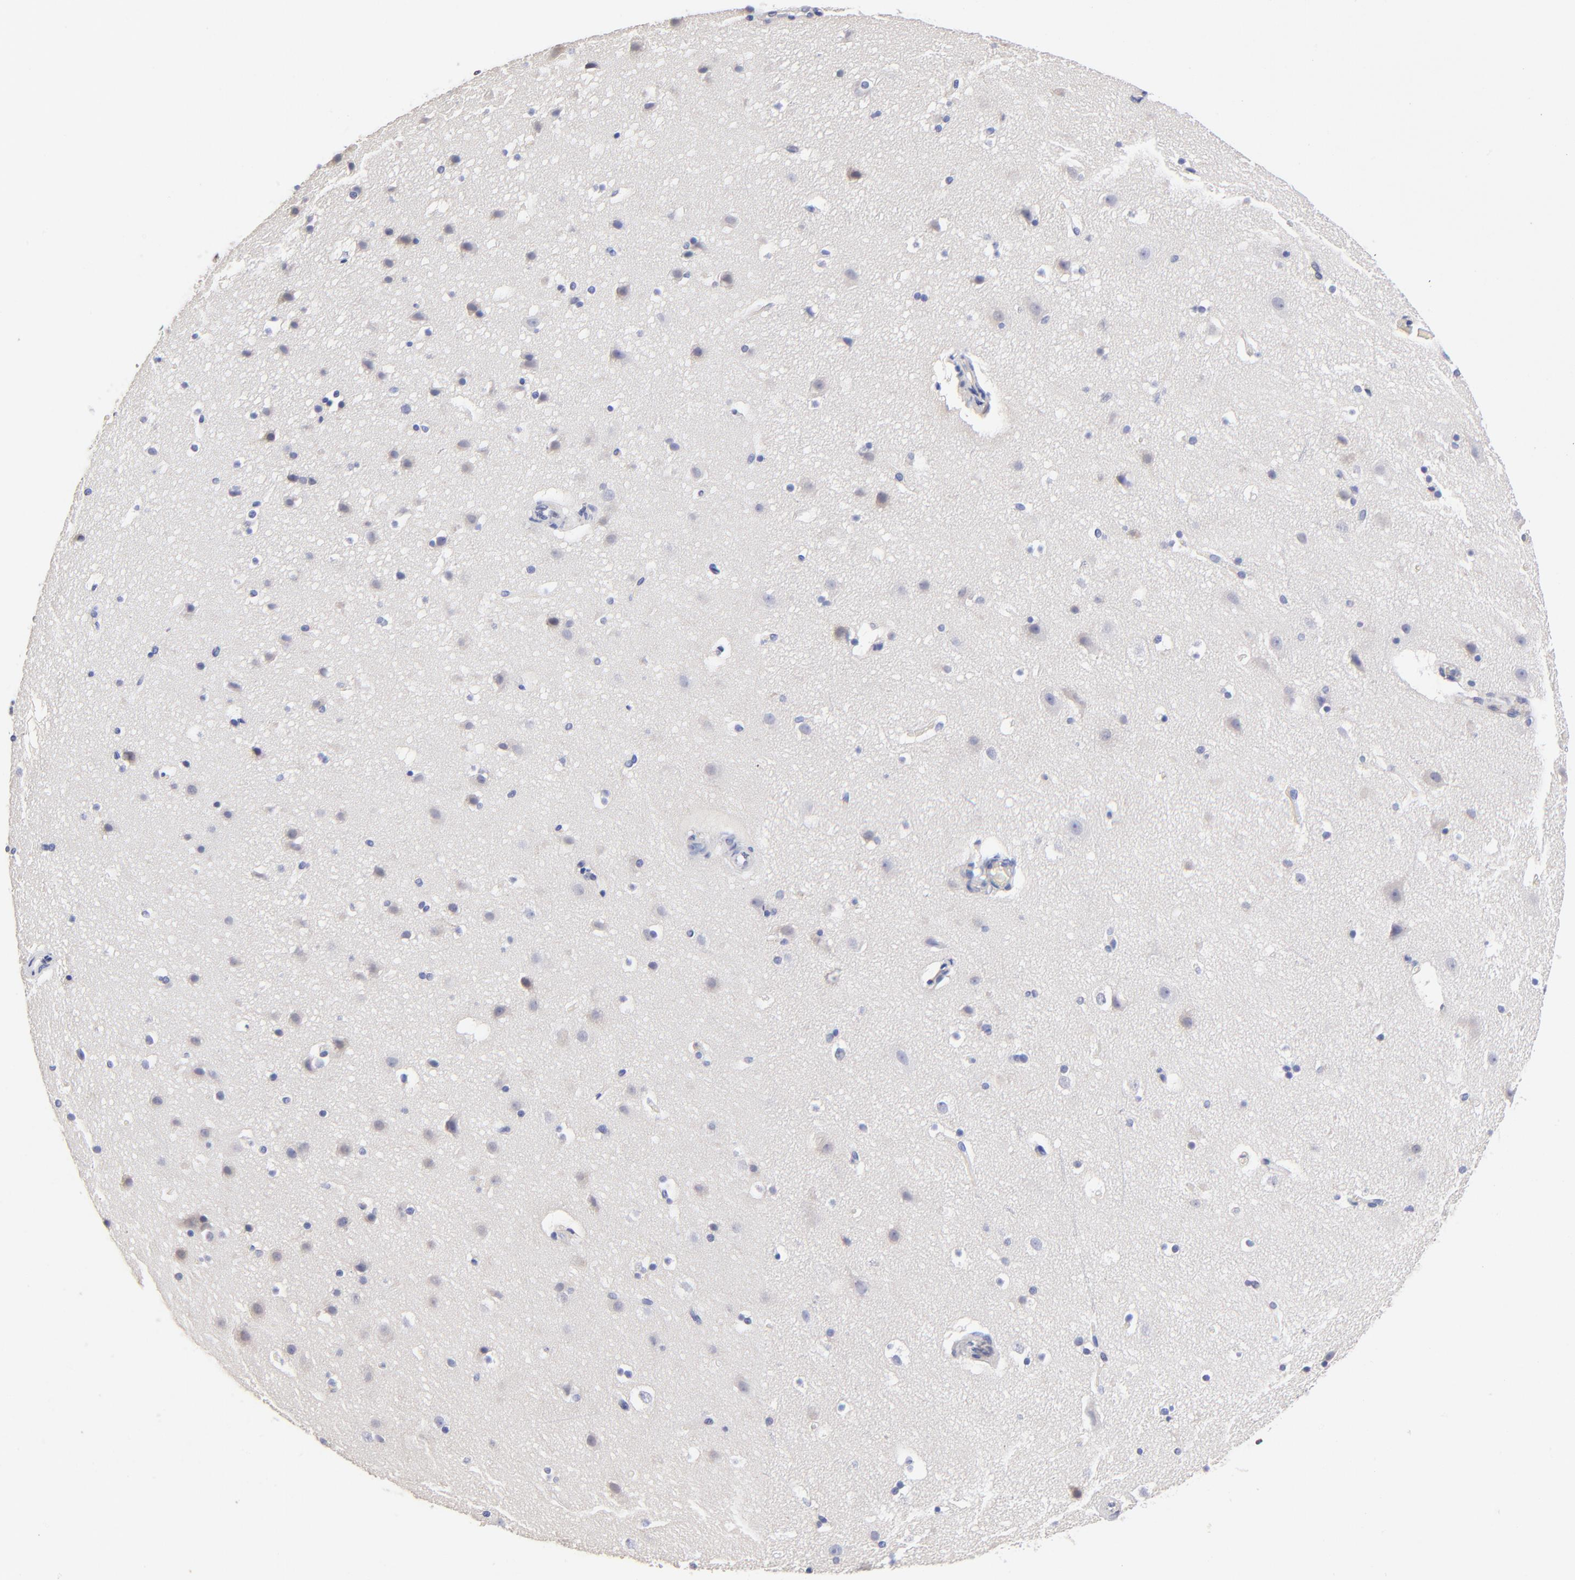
{"staining": {"intensity": "negative", "quantity": "none", "location": "none"}, "tissue": "cerebral cortex", "cell_type": "Endothelial cells", "image_type": "normal", "snomed": [{"axis": "morphology", "description": "Normal tissue, NOS"}, {"axis": "topography", "description": "Cerebral cortex"}], "caption": "This is an immunohistochemistry histopathology image of unremarkable human cerebral cortex. There is no positivity in endothelial cells.", "gene": "DCTPP1", "patient": {"sex": "male", "age": 45}}